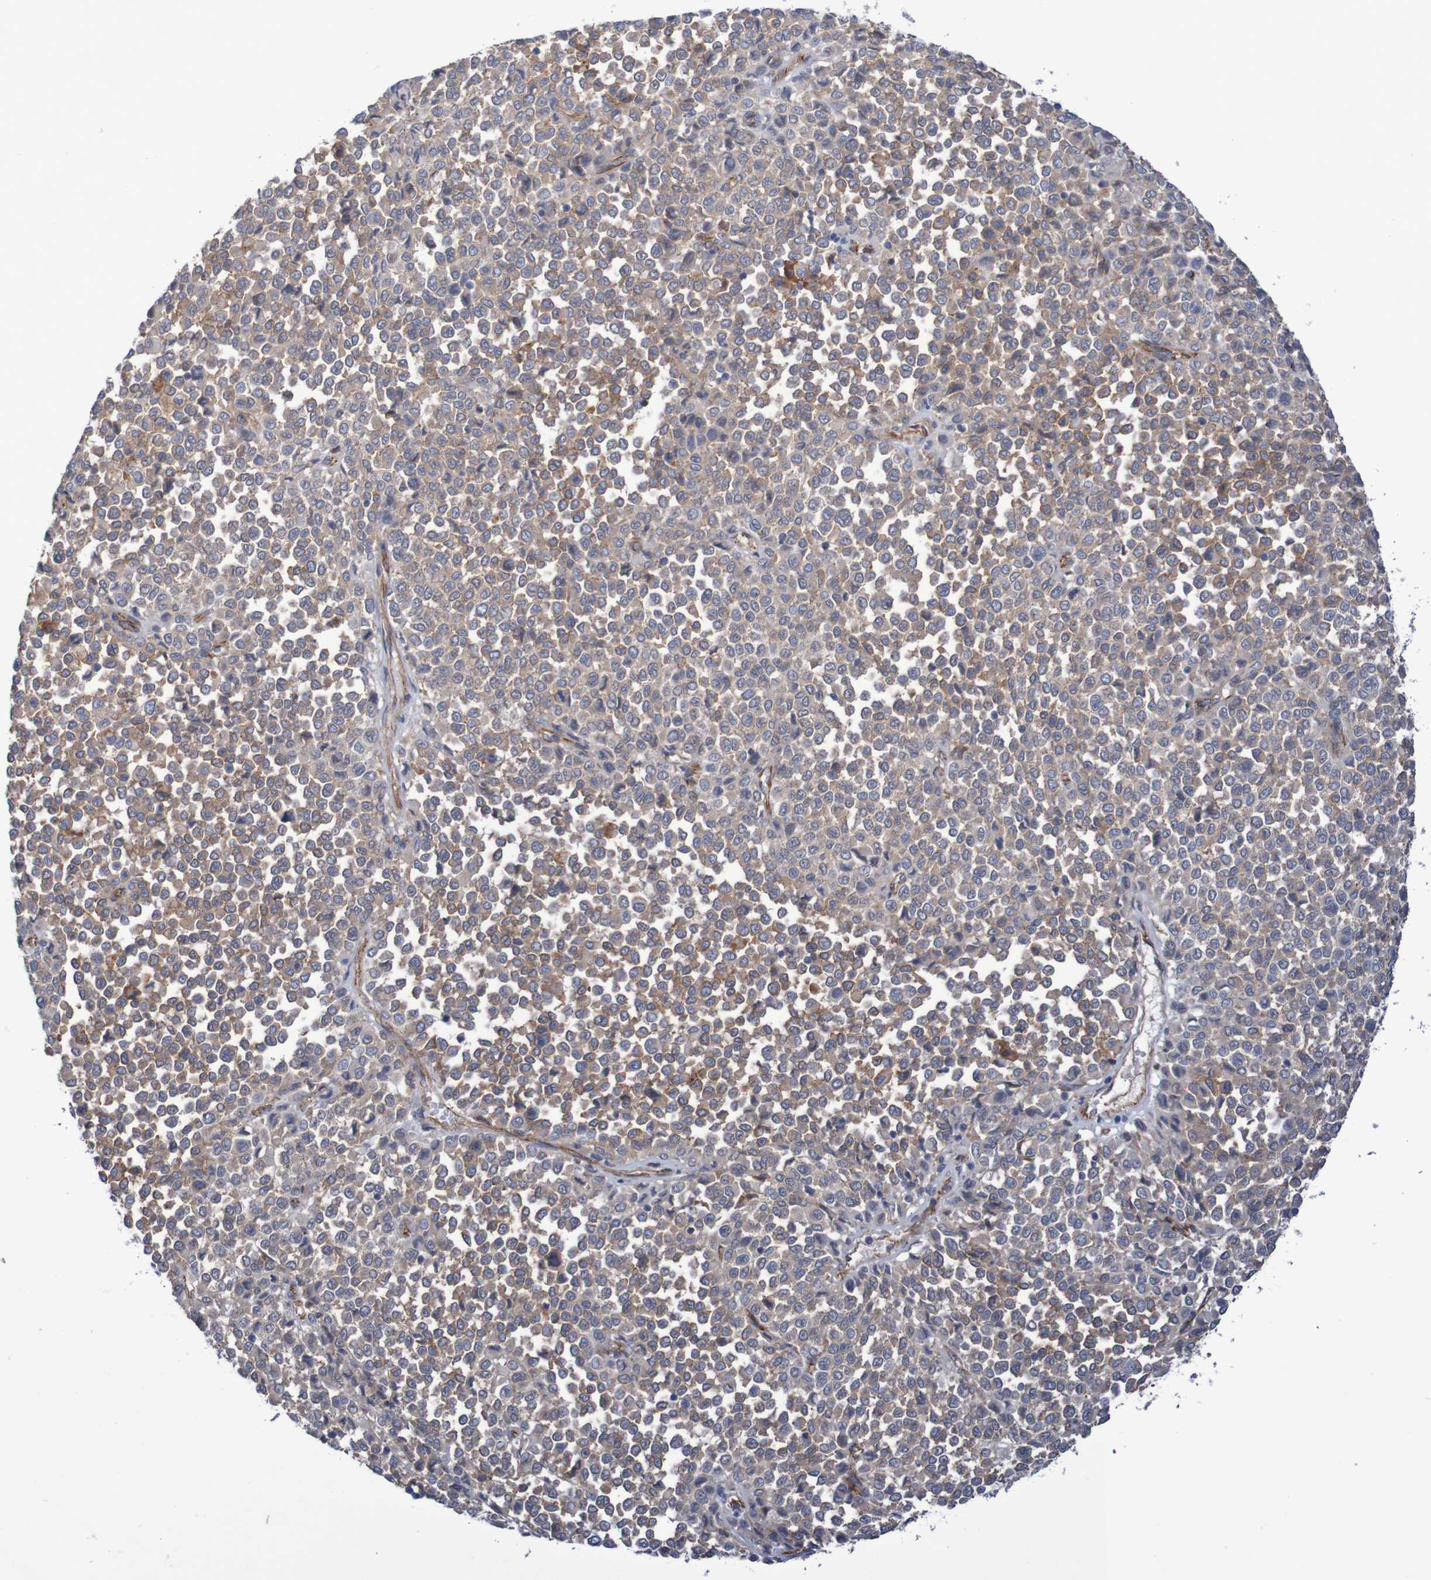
{"staining": {"intensity": "moderate", "quantity": "25%-75%", "location": "cytoplasmic/membranous"}, "tissue": "melanoma", "cell_type": "Tumor cells", "image_type": "cancer", "snomed": [{"axis": "morphology", "description": "Malignant melanoma, Metastatic site"}, {"axis": "topography", "description": "Pancreas"}], "caption": "Approximately 25%-75% of tumor cells in human melanoma demonstrate moderate cytoplasmic/membranous protein expression as visualized by brown immunohistochemical staining.", "gene": "NECTIN2", "patient": {"sex": "female", "age": 30}}